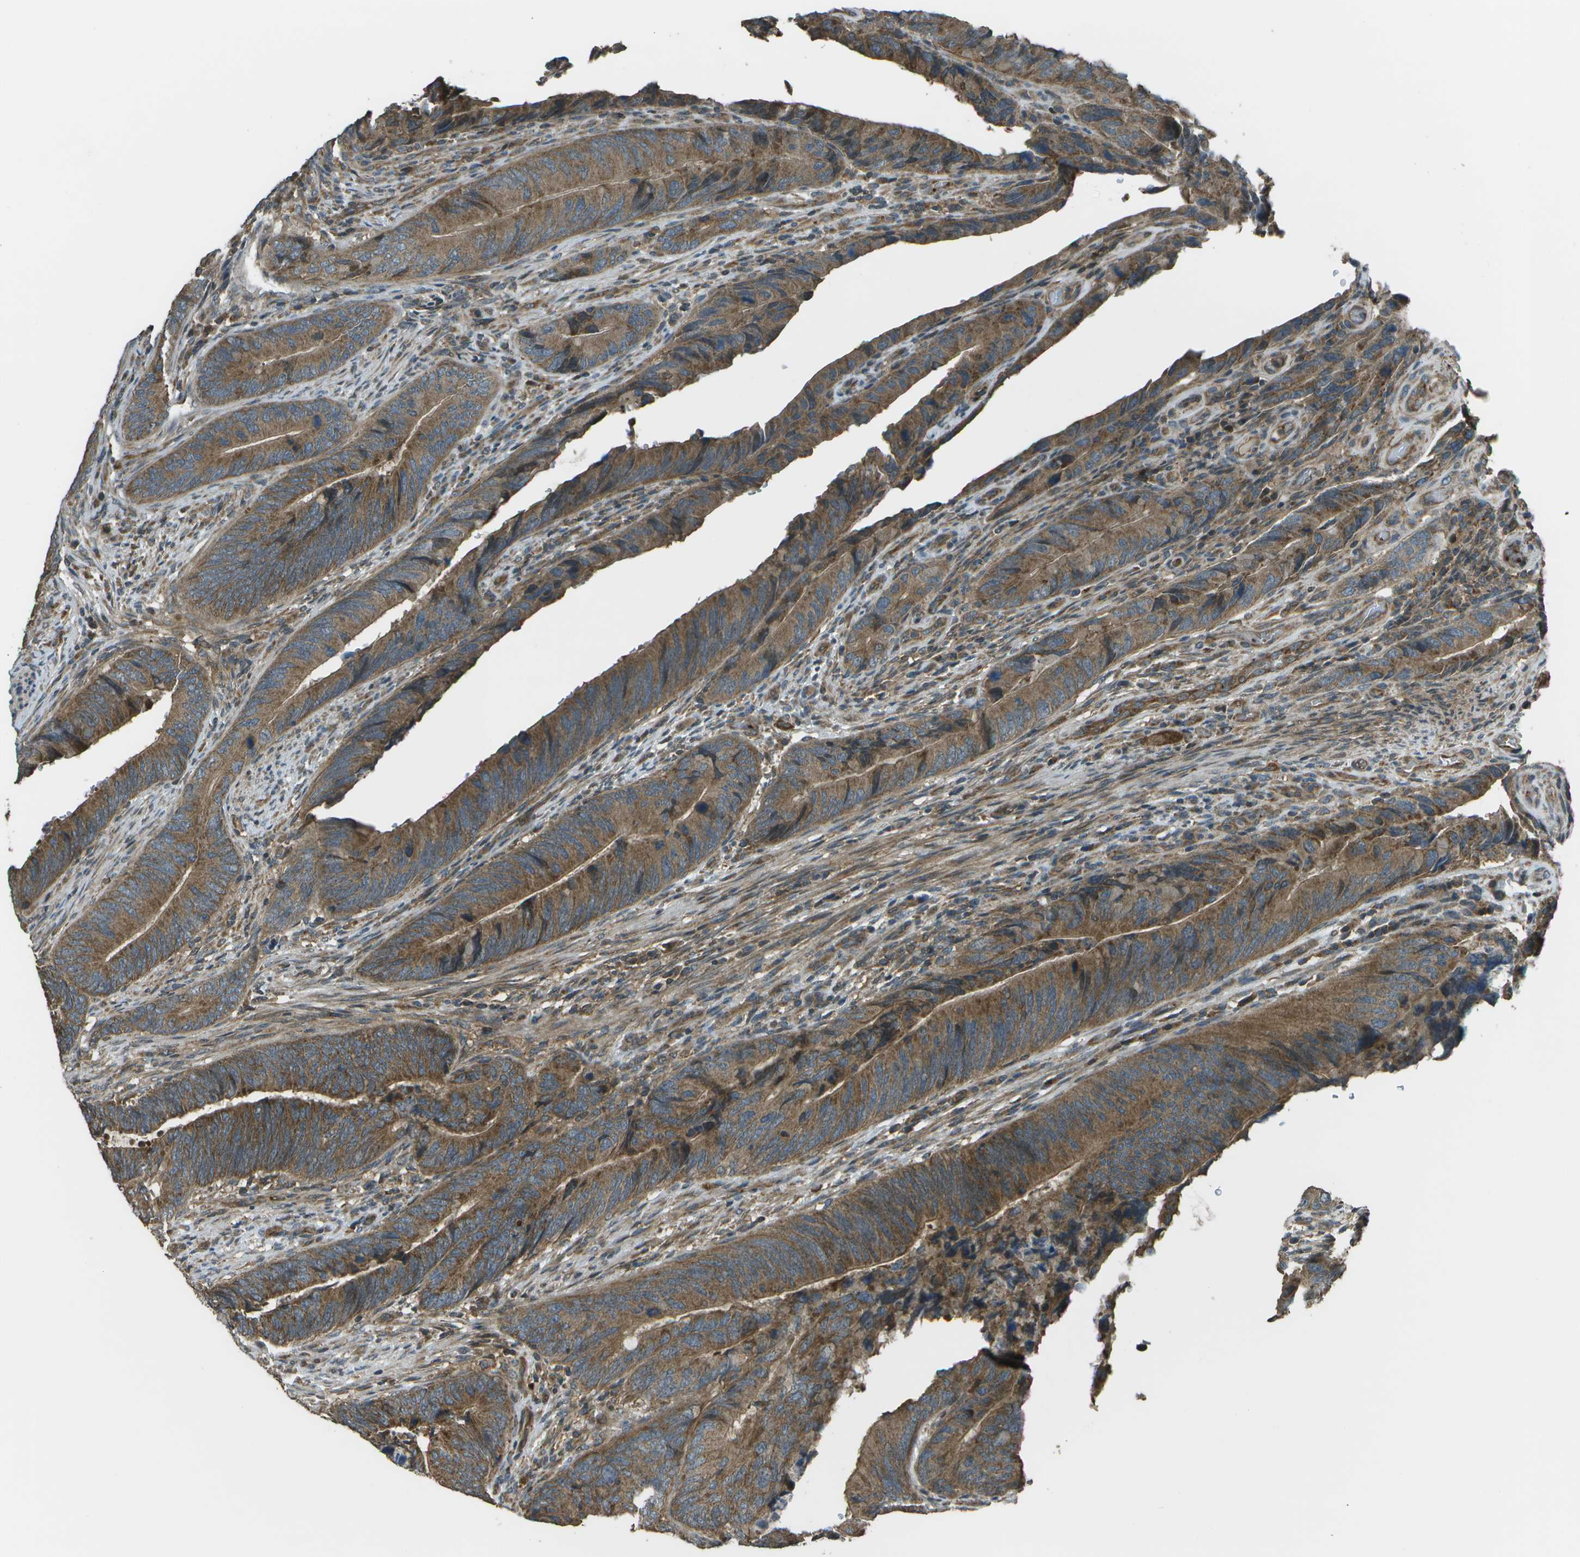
{"staining": {"intensity": "moderate", "quantity": ">75%", "location": "cytoplasmic/membranous"}, "tissue": "colorectal cancer", "cell_type": "Tumor cells", "image_type": "cancer", "snomed": [{"axis": "morphology", "description": "Normal tissue, NOS"}, {"axis": "morphology", "description": "Adenocarcinoma, NOS"}, {"axis": "topography", "description": "Colon"}], "caption": "This histopathology image exhibits immunohistochemistry staining of human colorectal cancer, with medium moderate cytoplasmic/membranous staining in about >75% of tumor cells.", "gene": "PLPBP", "patient": {"sex": "male", "age": 56}}